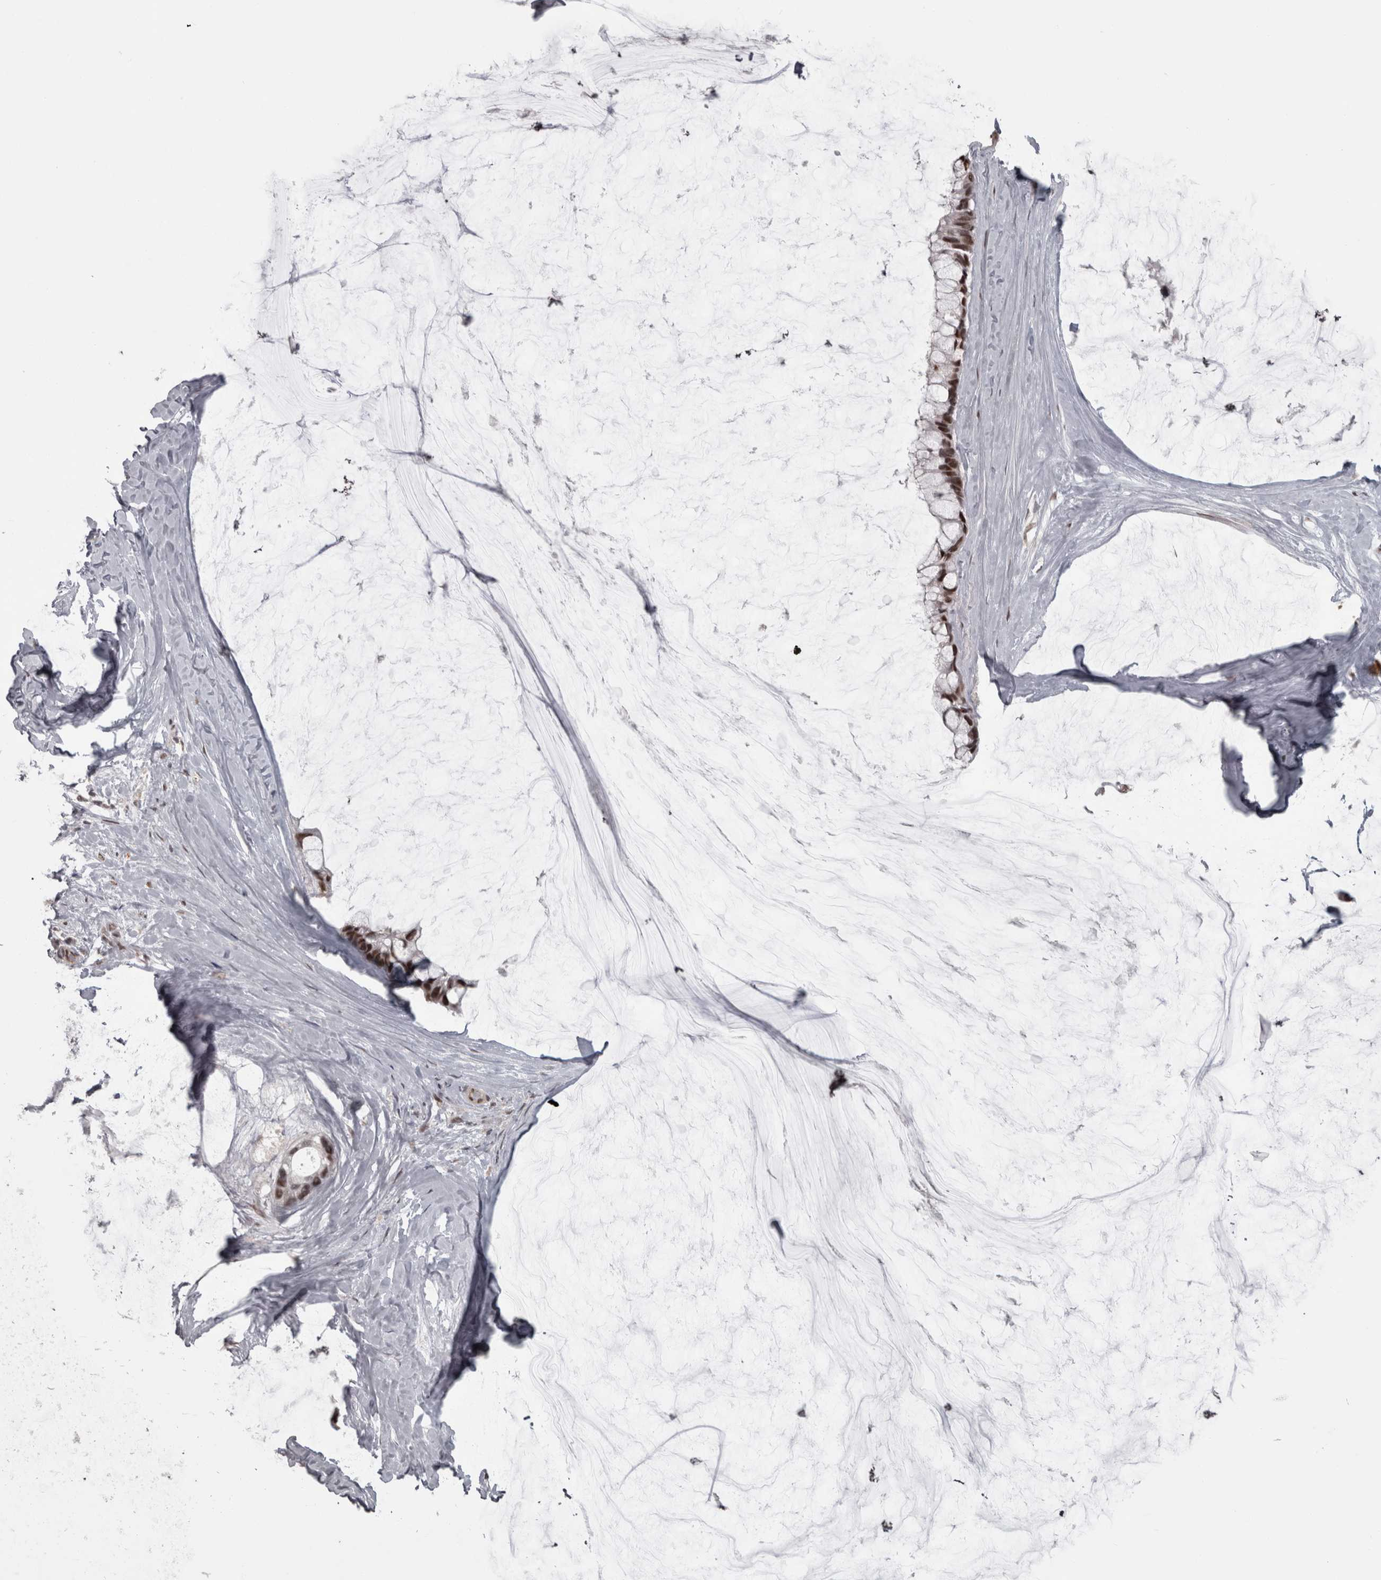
{"staining": {"intensity": "moderate", "quantity": ">75%", "location": "nuclear"}, "tissue": "ovarian cancer", "cell_type": "Tumor cells", "image_type": "cancer", "snomed": [{"axis": "morphology", "description": "Cystadenocarcinoma, mucinous, NOS"}, {"axis": "topography", "description": "Ovary"}], "caption": "Protein analysis of ovarian cancer tissue exhibits moderate nuclear staining in approximately >75% of tumor cells.", "gene": "MICU3", "patient": {"sex": "female", "age": 39}}